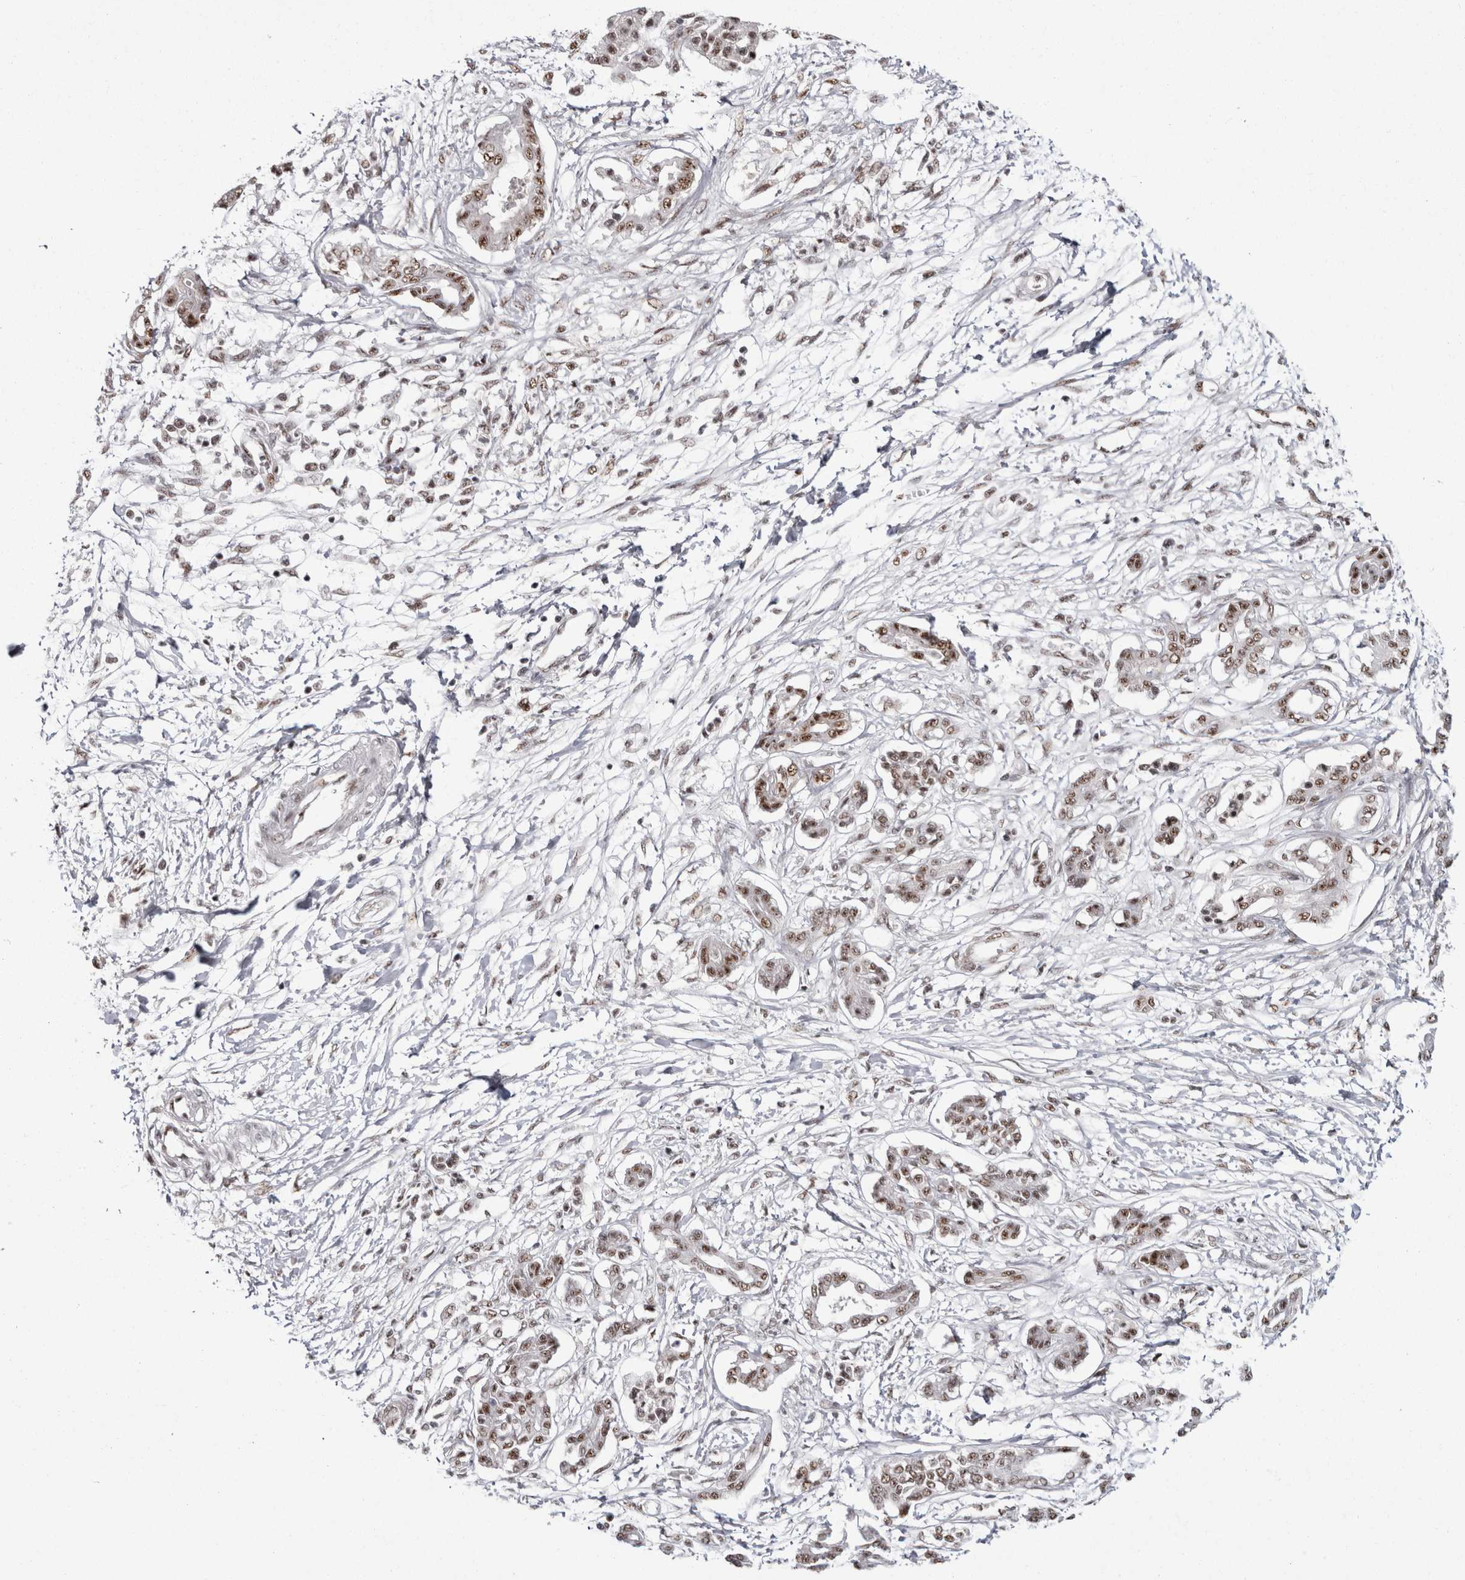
{"staining": {"intensity": "moderate", "quantity": ">75%", "location": "nuclear"}, "tissue": "pancreatic cancer", "cell_type": "Tumor cells", "image_type": "cancer", "snomed": [{"axis": "morphology", "description": "Adenocarcinoma, NOS"}, {"axis": "topography", "description": "Pancreas"}], "caption": "Protein staining of pancreatic adenocarcinoma tissue shows moderate nuclear staining in approximately >75% of tumor cells.", "gene": "MKNK1", "patient": {"sex": "male", "age": 56}}